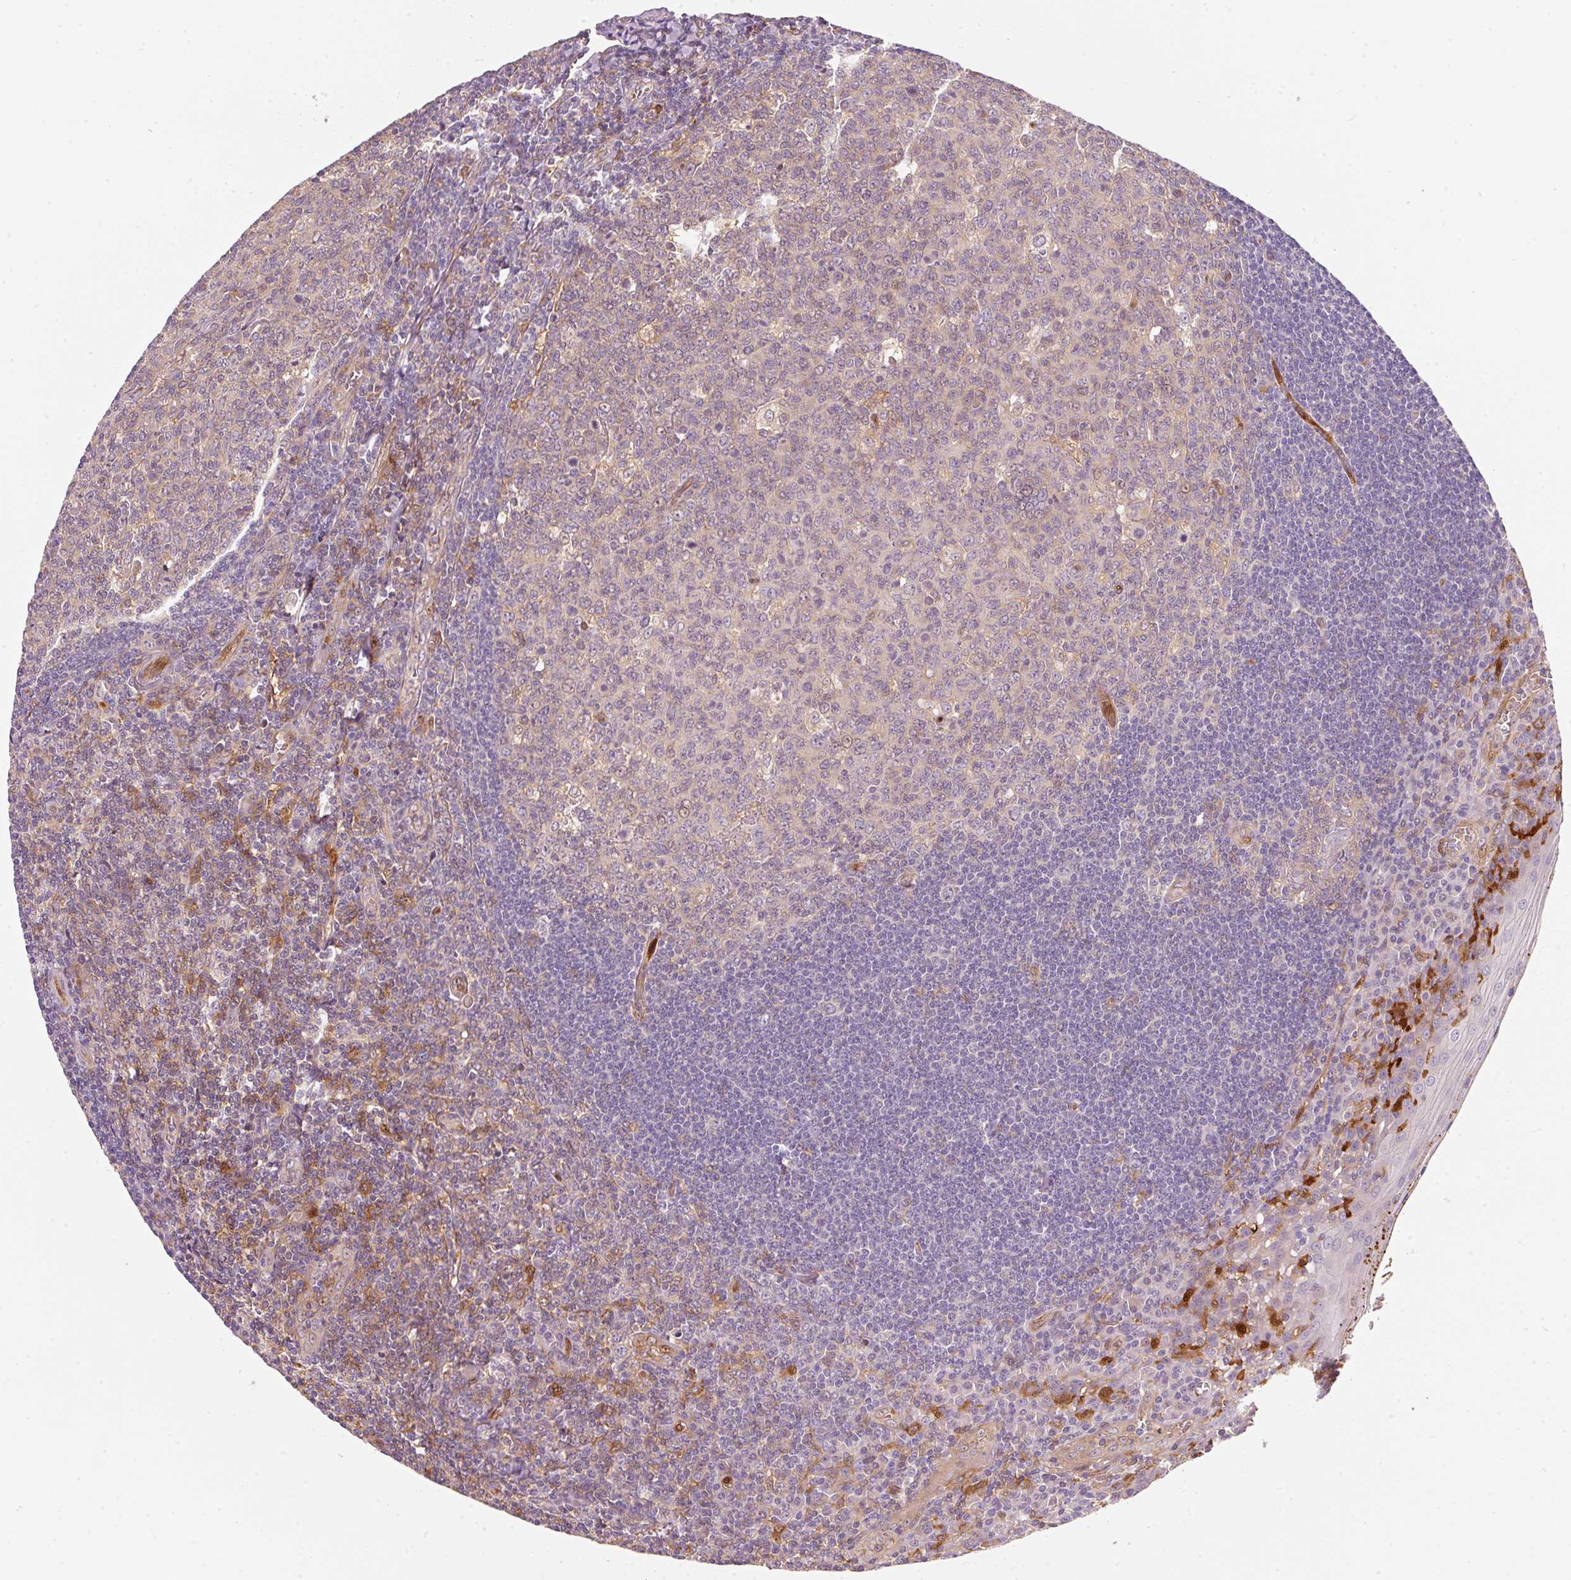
{"staining": {"intensity": "weak", "quantity": "25%-75%", "location": "cytoplasmic/membranous"}, "tissue": "tonsil", "cell_type": "Germinal center cells", "image_type": "normal", "snomed": [{"axis": "morphology", "description": "Normal tissue, NOS"}, {"axis": "topography", "description": "Tonsil"}], "caption": "Immunohistochemistry staining of normal tonsil, which displays low levels of weak cytoplasmic/membranous expression in approximately 25%-75% of germinal center cells indicating weak cytoplasmic/membranous protein positivity. The staining was performed using DAB (3,3'-diaminobenzidine) (brown) for protein detection and nuclei were counterstained in hematoxylin (blue).", "gene": "IQGAP2", "patient": {"sex": "male", "age": 27}}